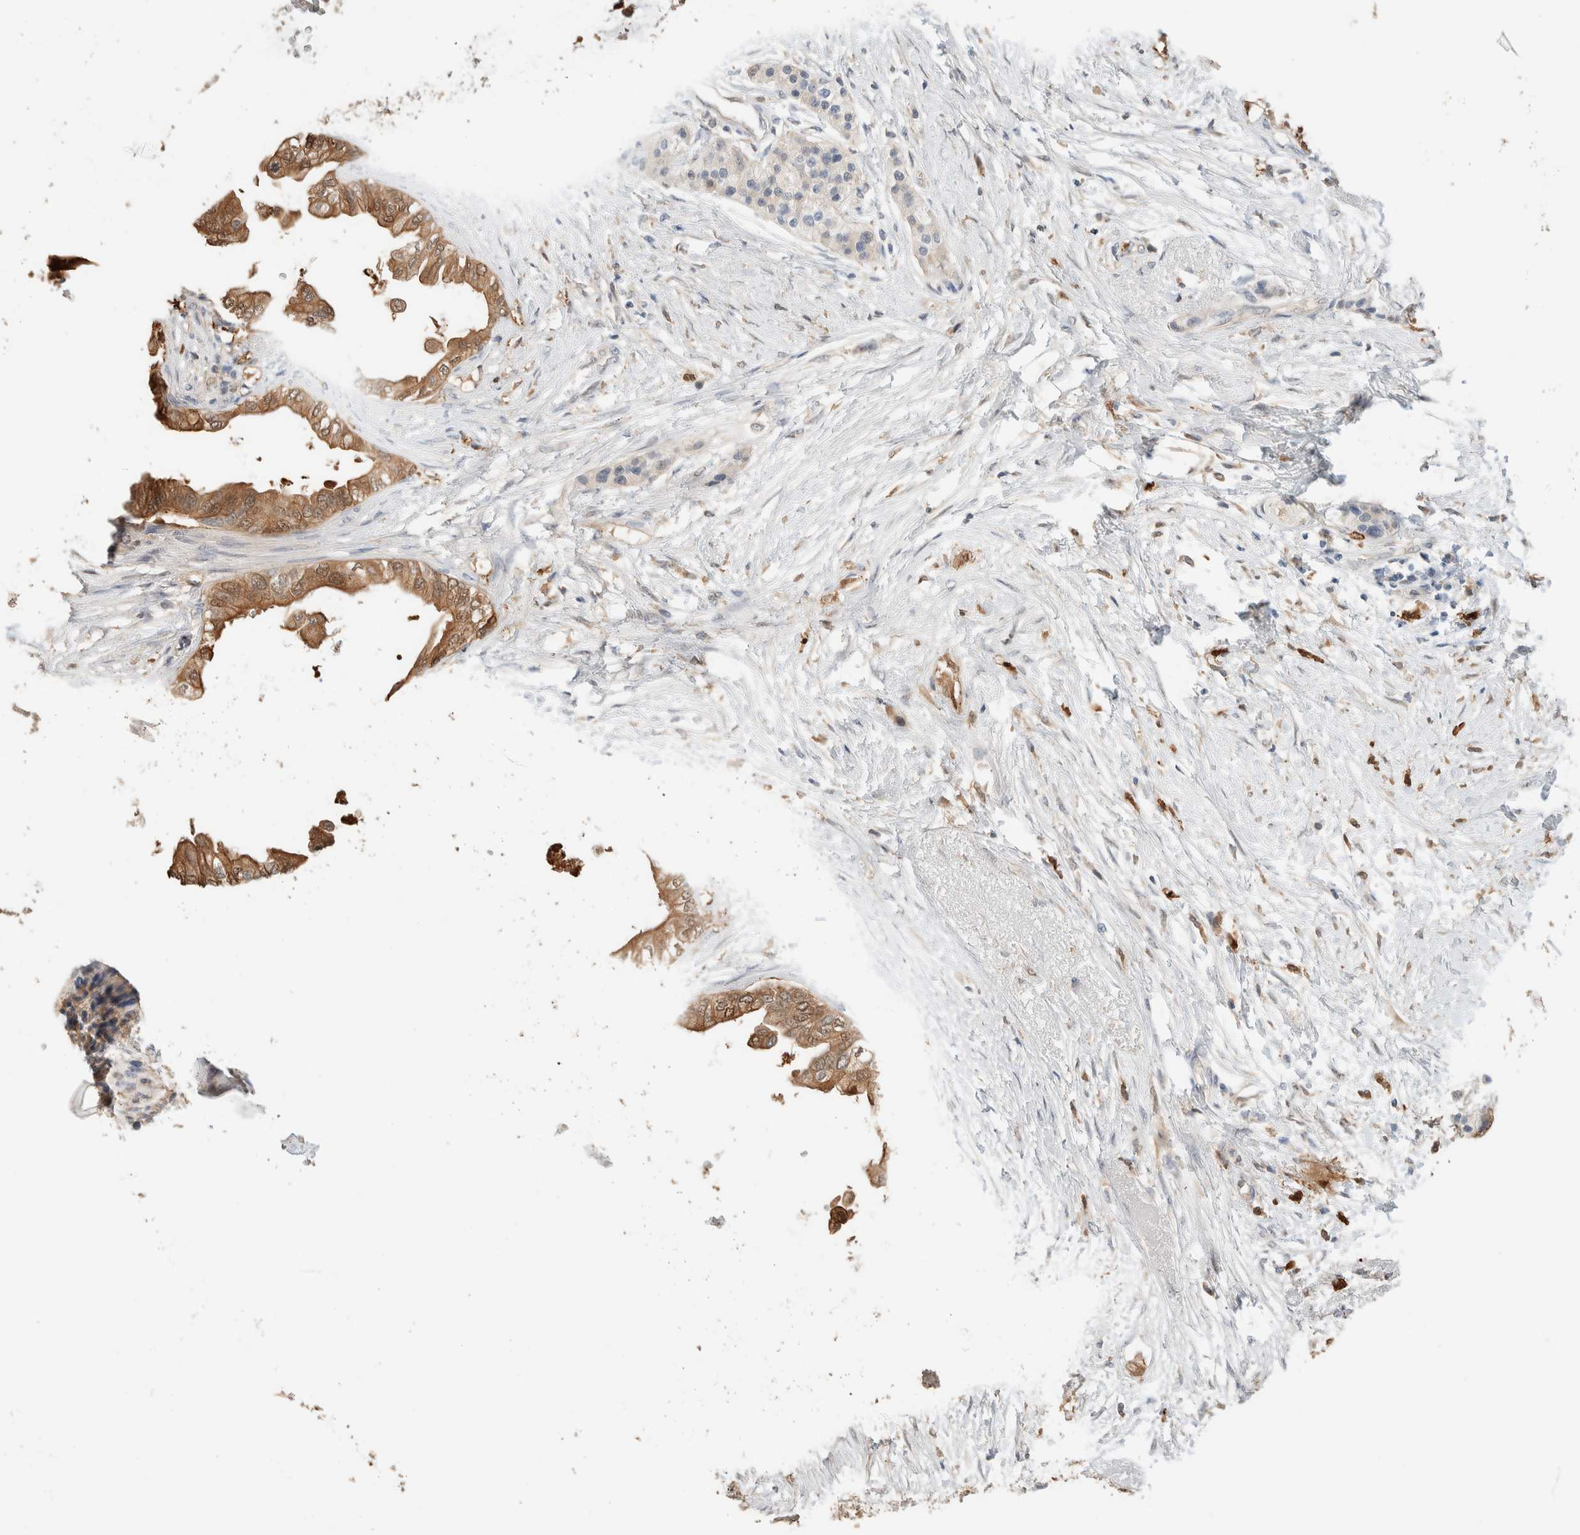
{"staining": {"intensity": "moderate", "quantity": ">75%", "location": "cytoplasmic/membranous"}, "tissue": "pancreatic cancer", "cell_type": "Tumor cells", "image_type": "cancer", "snomed": [{"axis": "morphology", "description": "Normal tissue, NOS"}, {"axis": "morphology", "description": "Adenocarcinoma, NOS"}, {"axis": "topography", "description": "Pancreas"}, {"axis": "topography", "description": "Duodenum"}], "caption": "Pancreatic cancer stained for a protein reveals moderate cytoplasmic/membranous positivity in tumor cells.", "gene": "SETD4", "patient": {"sex": "female", "age": 60}}